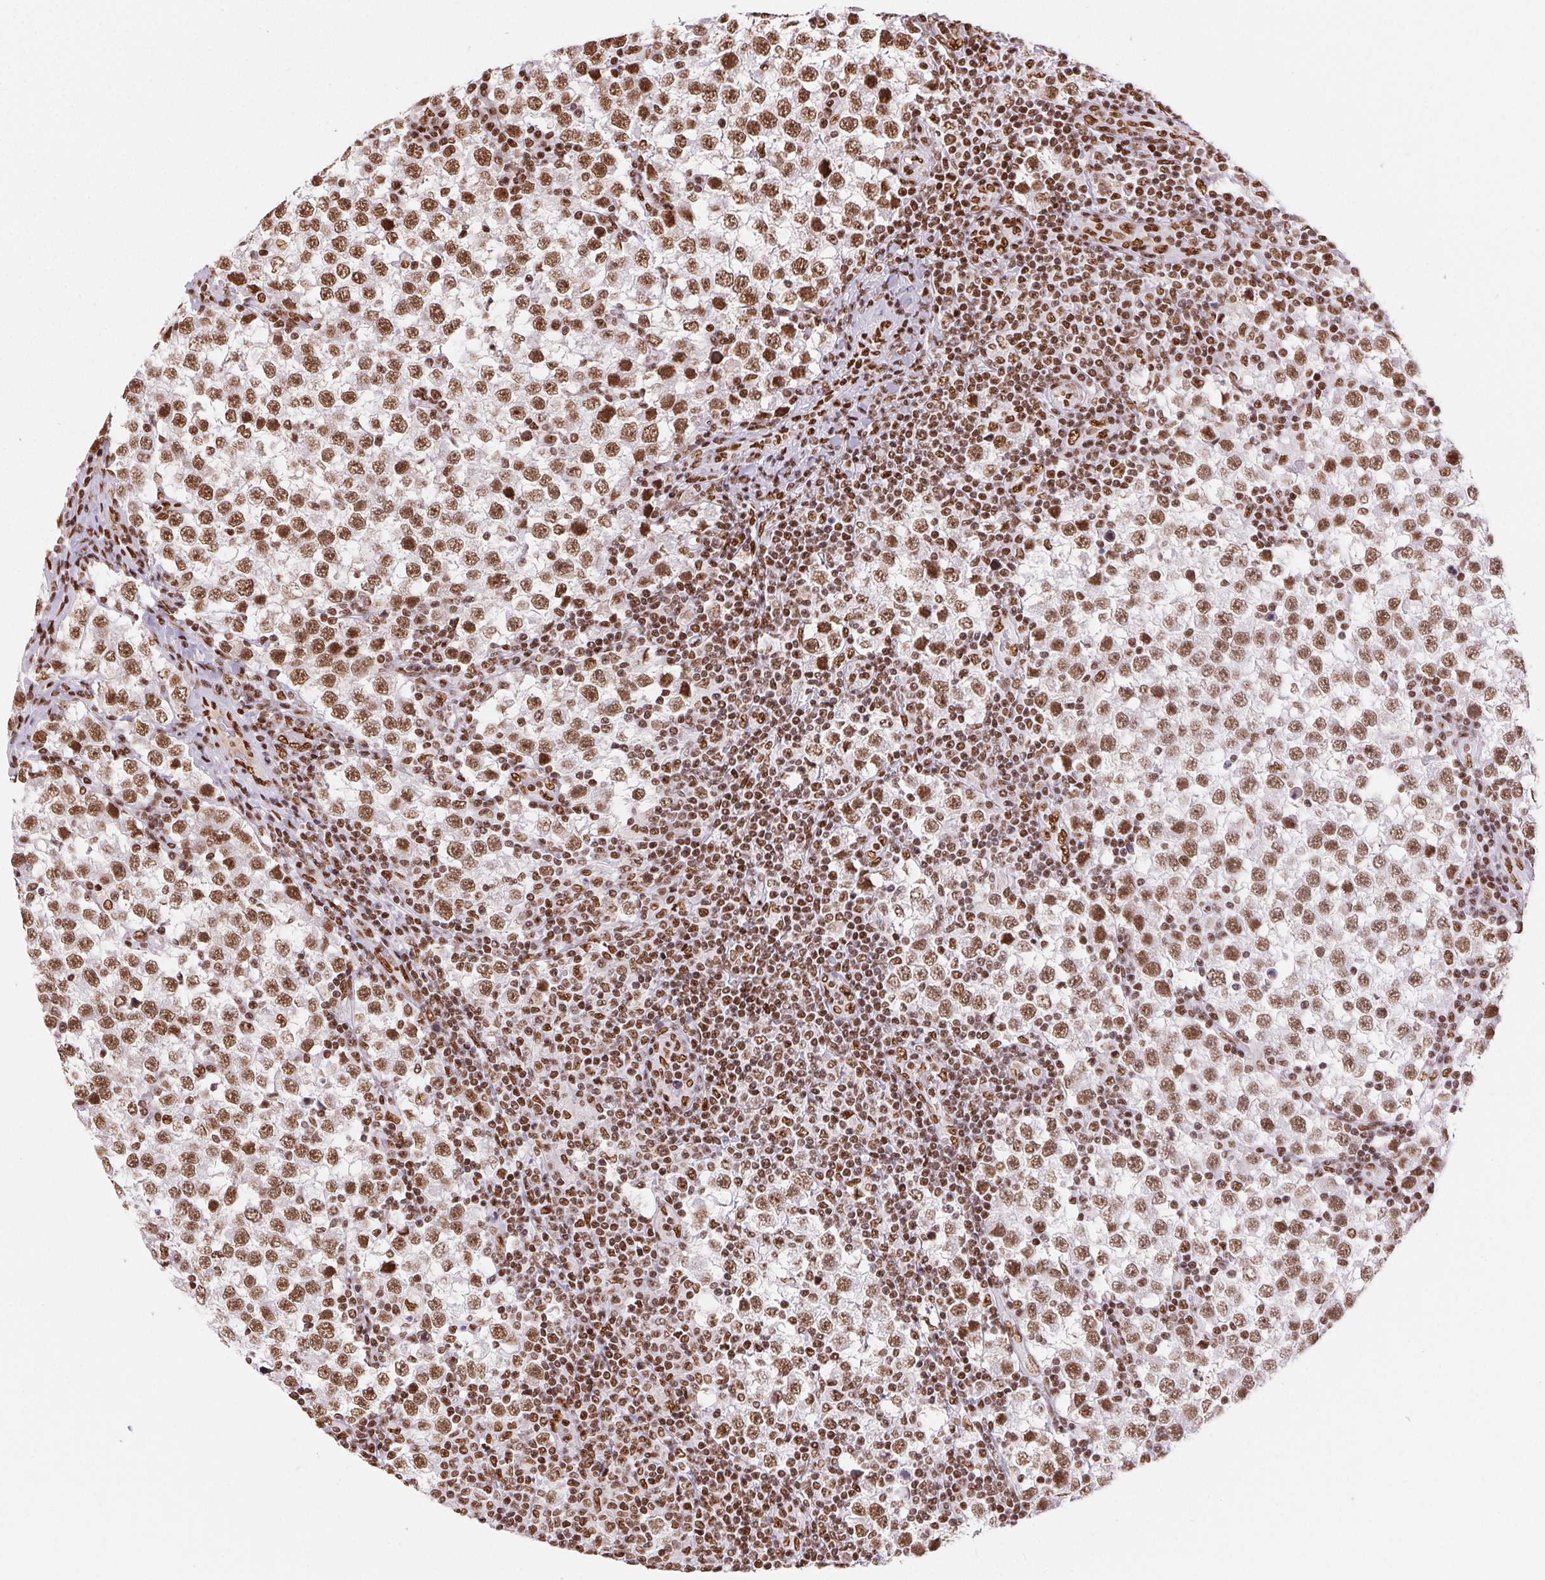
{"staining": {"intensity": "moderate", "quantity": ">75%", "location": "nuclear"}, "tissue": "testis cancer", "cell_type": "Tumor cells", "image_type": "cancer", "snomed": [{"axis": "morphology", "description": "Seminoma, NOS"}, {"axis": "topography", "description": "Testis"}], "caption": "Testis cancer tissue demonstrates moderate nuclear expression in about >75% of tumor cells, visualized by immunohistochemistry. Nuclei are stained in blue.", "gene": "ZNF80", "patient": {"sex": "male", "age": 34}}